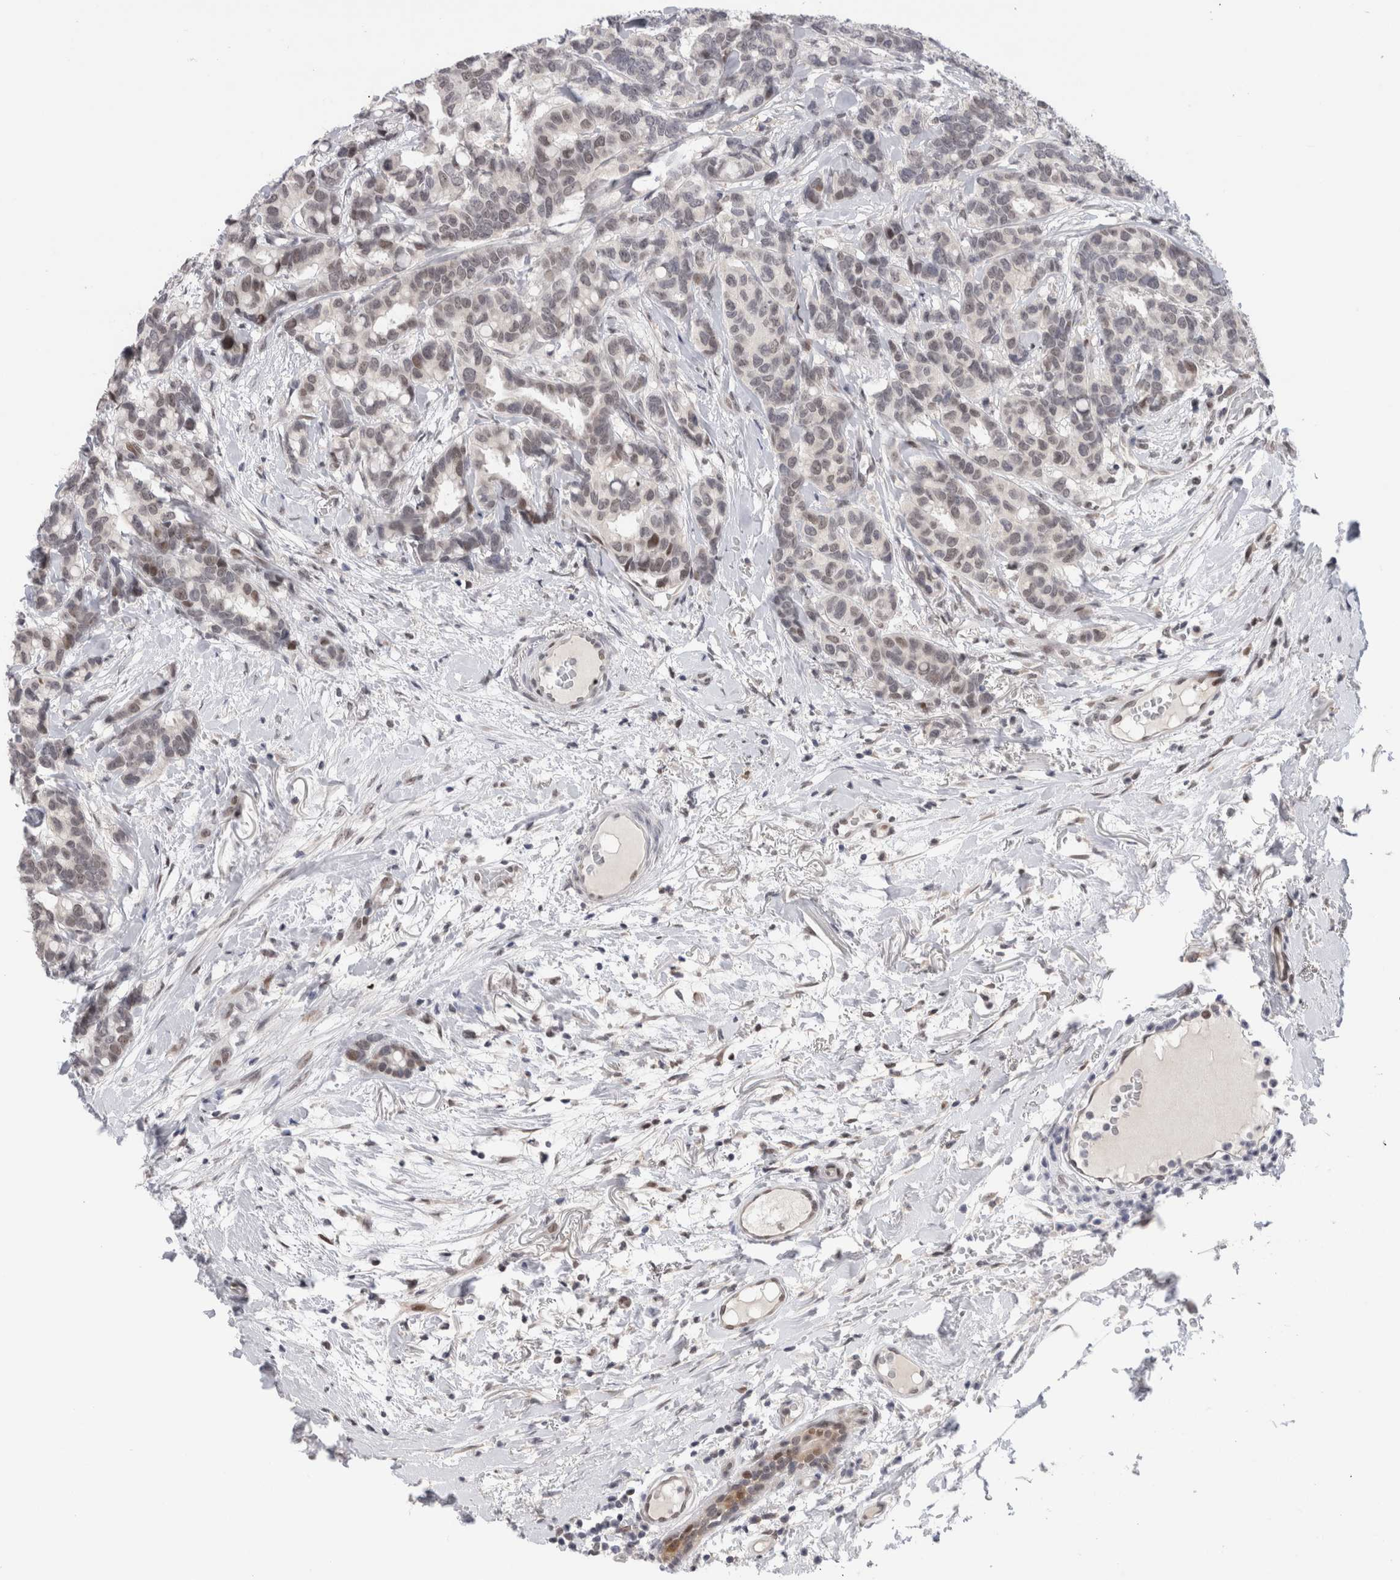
{"staining": {"intensity": "weak", "quantity": "<25%", "location": "nuclear"}, "tissue": "breast cancer", "cell_type": "Tumor cells", "image_type": "cancer", "snomed": [{"axis": "morphology", "description": "Duct carcinoma"}, {"axis": "topography", "description": "Breast"}], "caption": "A high-resolution histopathology image shows IHC staining of breast cancer (intraductal carcinoma), which shows no significant expression in tumor cells.", "gene": "ZNF521", "patient": {"sex": "female", "age": 87}}